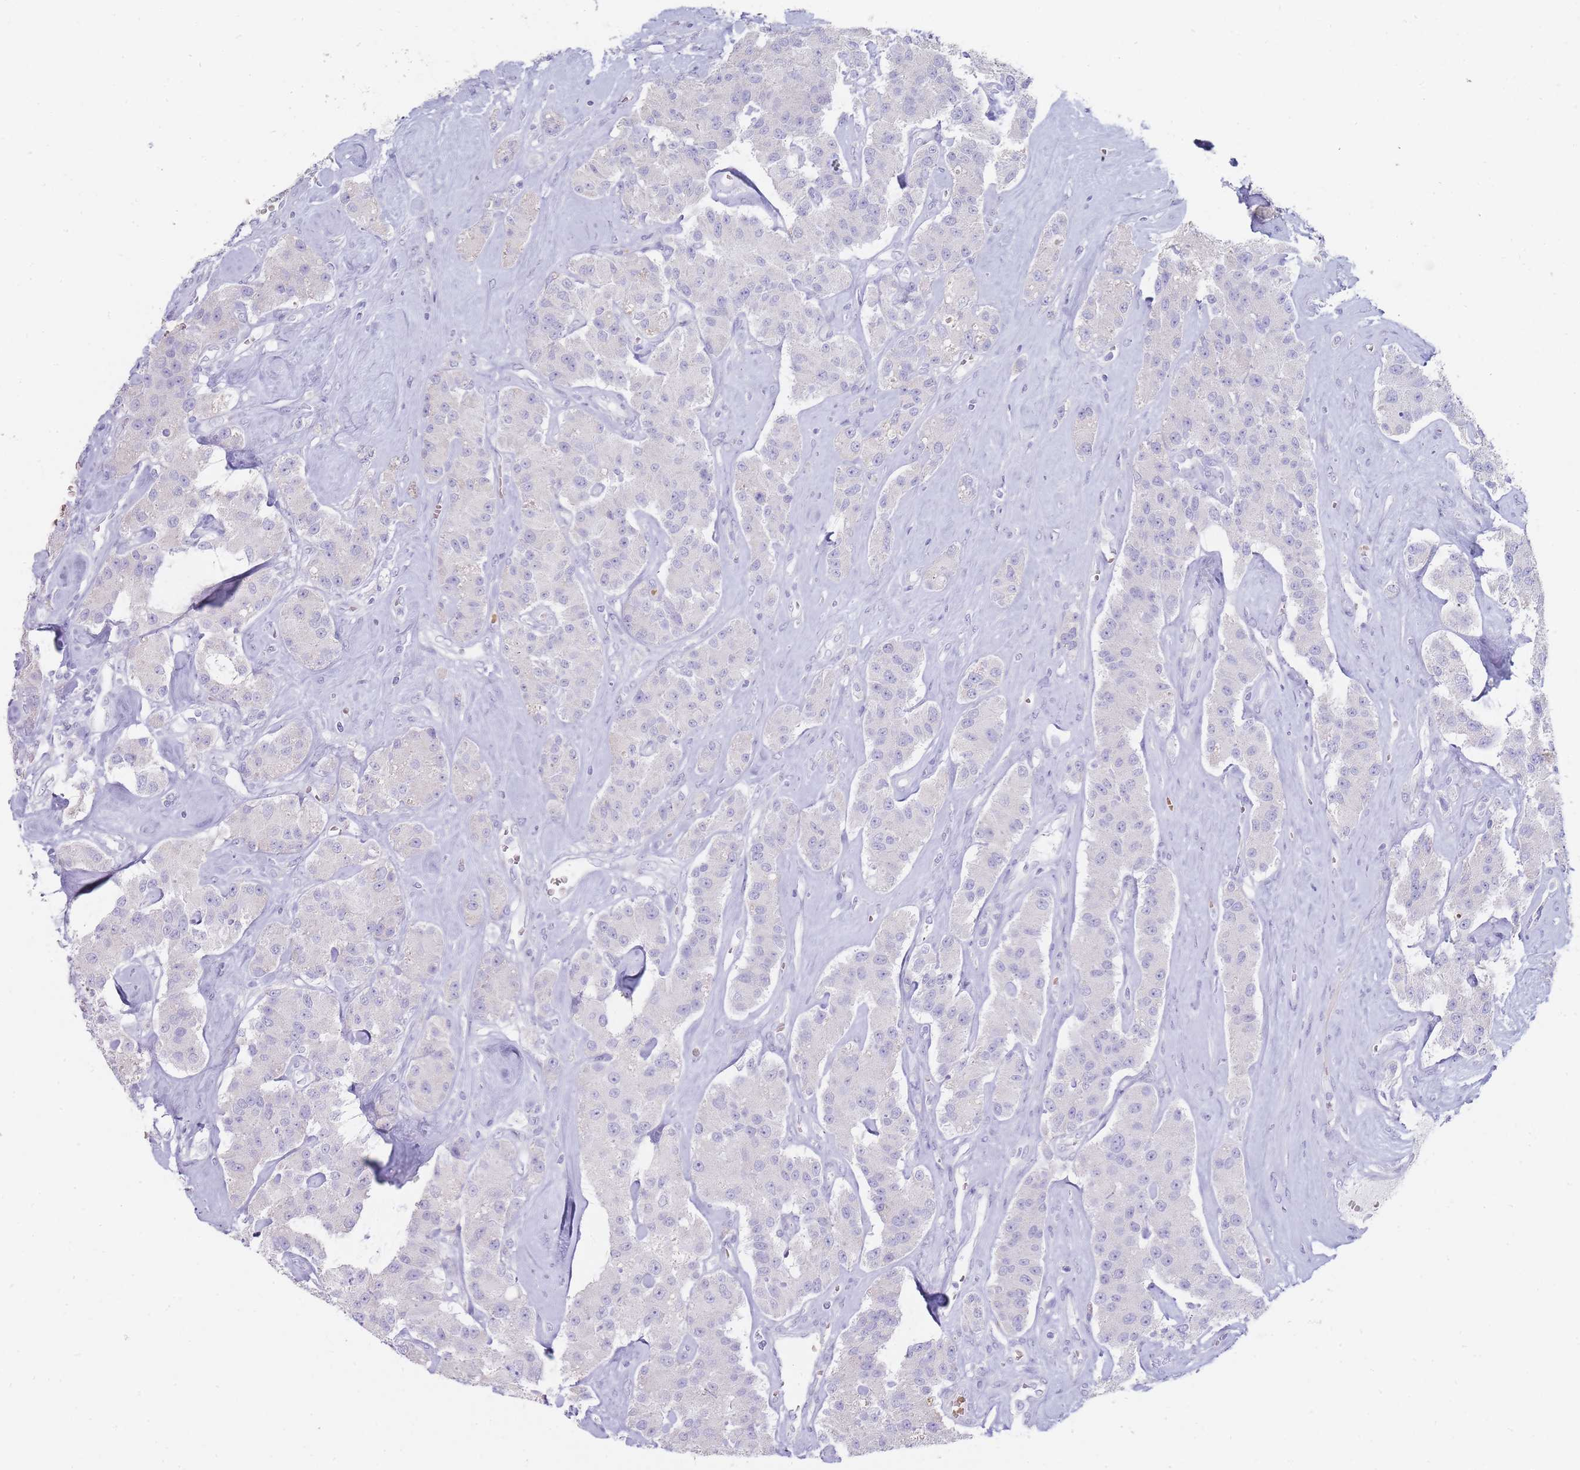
{"staining": {"intensity": "negative", "quantity": "none", "location": "none"}, "tissue": "carcinoid", "cell_type": "Tumor cells", "image_type": "cancer", "snomed": [{"axis": "morphology", "description": "Carcinoid, malignant, NOS"}, {"axis": "topography", "description": "Pancreas"}], "caption": "This is an immunohistochemistry (IHC) photomicrograph of human malignant carcinoid. There is no positivity in tumor cells.", "gene": "HBG2", "patient": {"sex": "male", "age": 41}}